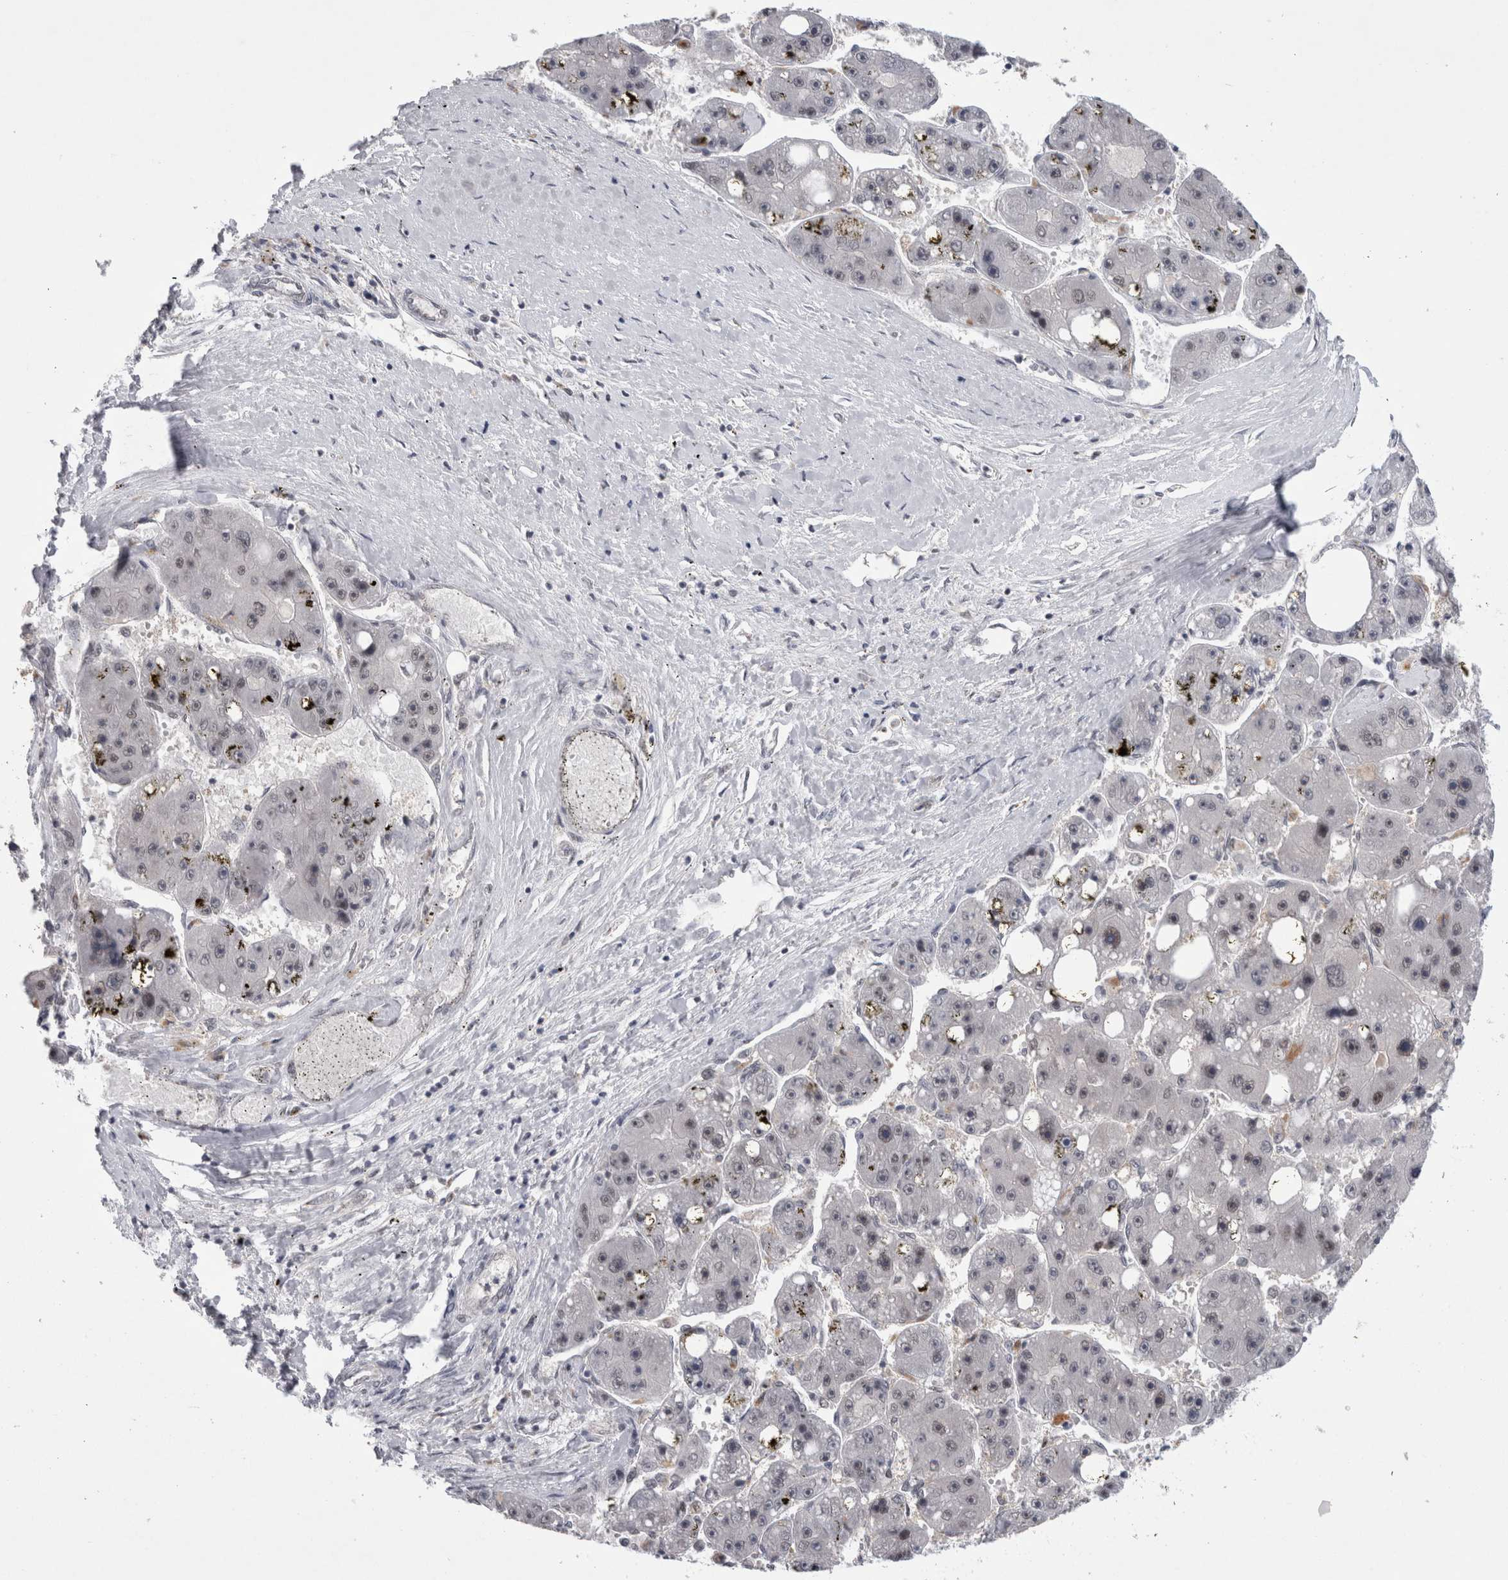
{"staining": {"intensity": "weak", "quantity": "<25%", "location": "nuclear"}, "tissue": "liver cancer", "cell_type": "Tumor cells", "image_type": "cancer", "snomed": [{"axis": "morphology", "description": "Carcinoma, Hepatocellular, NOS"}, {"axis": "topography", "description": "Liver"}], "caption": "Liver cancer was stained to show a protein in brown. There is no significant staining in tumor cells.", "gene": "PSMB2", "patient": {"sex": "female", "age": 61}}